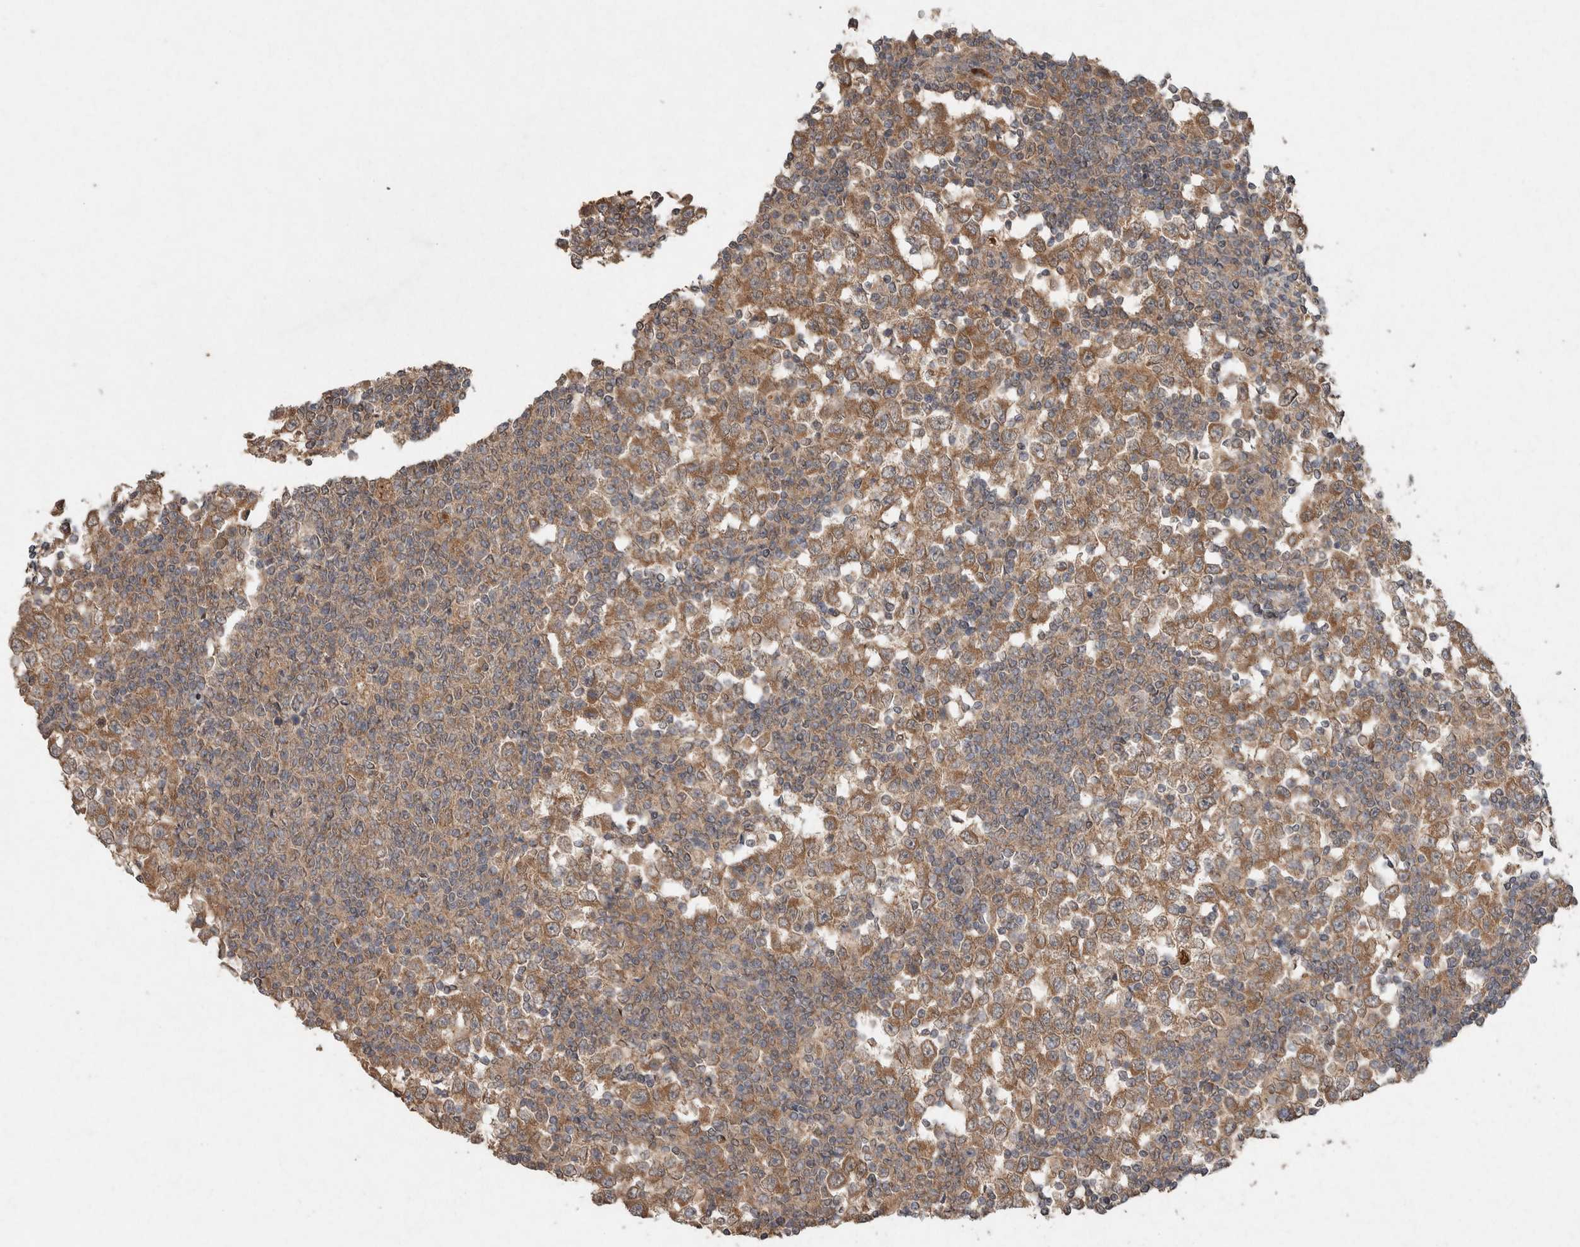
{"staining": {"intensity": "moderate", "quantity": ">75%", "location": "cytoplasmic/membranous"}, "tissue": "testis cancer", "cell_type": "Tumor cells", "image_type": "cancer", "snomed": [{"axis": "morphology", "description": "Seminoma, NOS"}, {"axis": "topography", "description": "Testis"}], "caption": "Protein expression analysis of testis seminoma demonstrates moderate cytoplasmic/membranous positivity in approximately >75% of tumor cells.", "gene": "KCNJ5", "patient": {"sex": "male", "age": 65}}